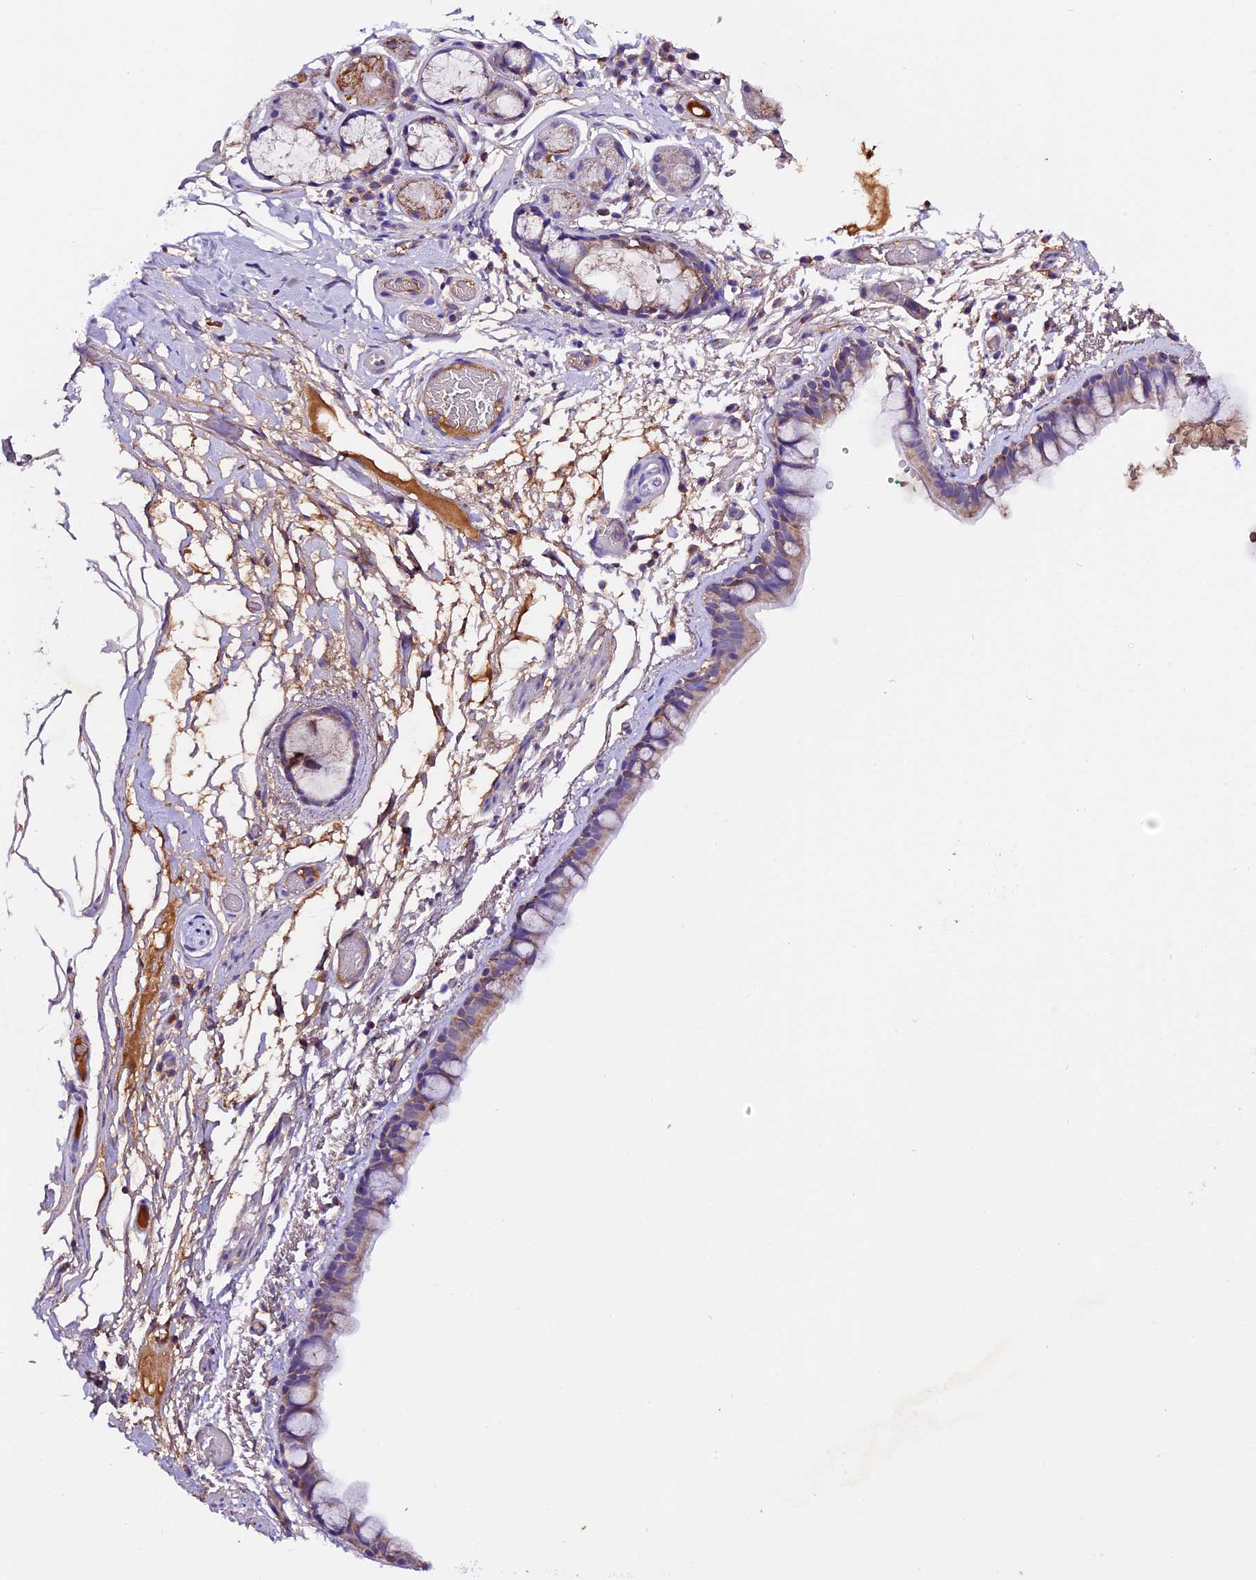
{"staining": {"intensity": "weak", "quantity": "<25%", "location": "cytoplasmic/membranous"}, "tissue": "bronchus", "cell_type": "Respiratory epithelial cells", "image_type": "normal", "snomed": [{"axis": "morphology", "description": "Normal tissue, NOS"}, {"axis": "topography", "description": "Cartilage tissue"}], "caption": "An immunohistochemistry histopathology image of benign bronchus is shown. There is no staining in respiratory epithelial cells of bronchus. (Brightfield microscopy of DAB (3,3'-diaminobenzidine) immunohistochemistry (IHC) at high magnification).", "gene": "SIX5", "patient": {"sex": "male", "age": 63}}